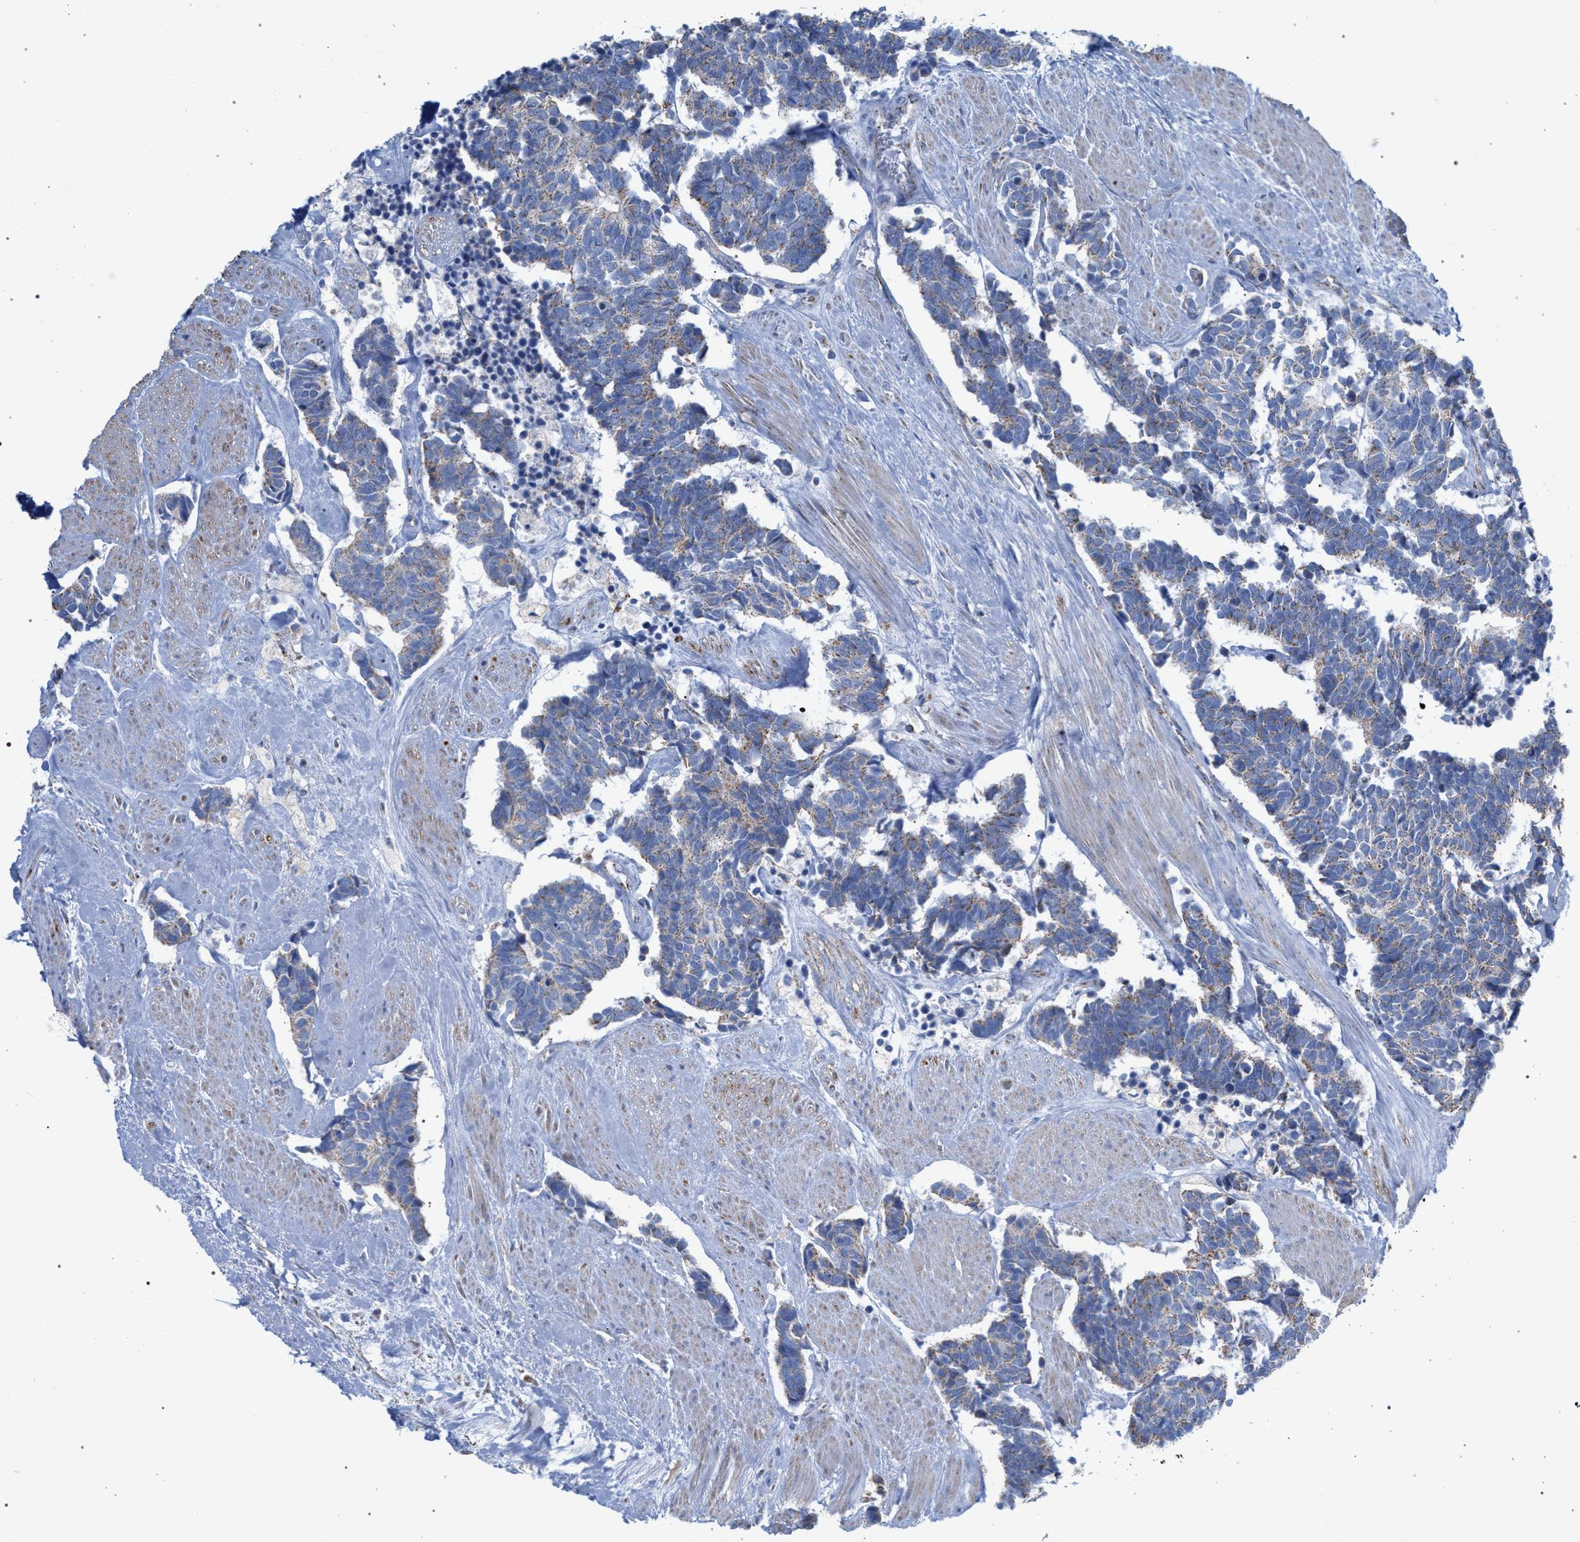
{"staining": {"intensity": "moderate", "quantity": ">75%", "location": "cytoplasmic/membranous"}, "tissue": "carcinoid", "cell_type": "Tumor cells", "image_type": "cancer", "snomed": [{"axis": "morphology", "description": "Carcinoma, NOS"}, {"axis": "morphology", "description": "Carcinoid, malignant, NOS"}, {"axis": "topography", "description": "Urinary bladder"}], "caption": "About >75% of tumor cells in human carcinoid display moderate cytoplasmic/membranous protein expression as visualized by brown immunohistochemical staining.", "gene": "ECI2", "patient": {"sex": "male", "age": 57}}